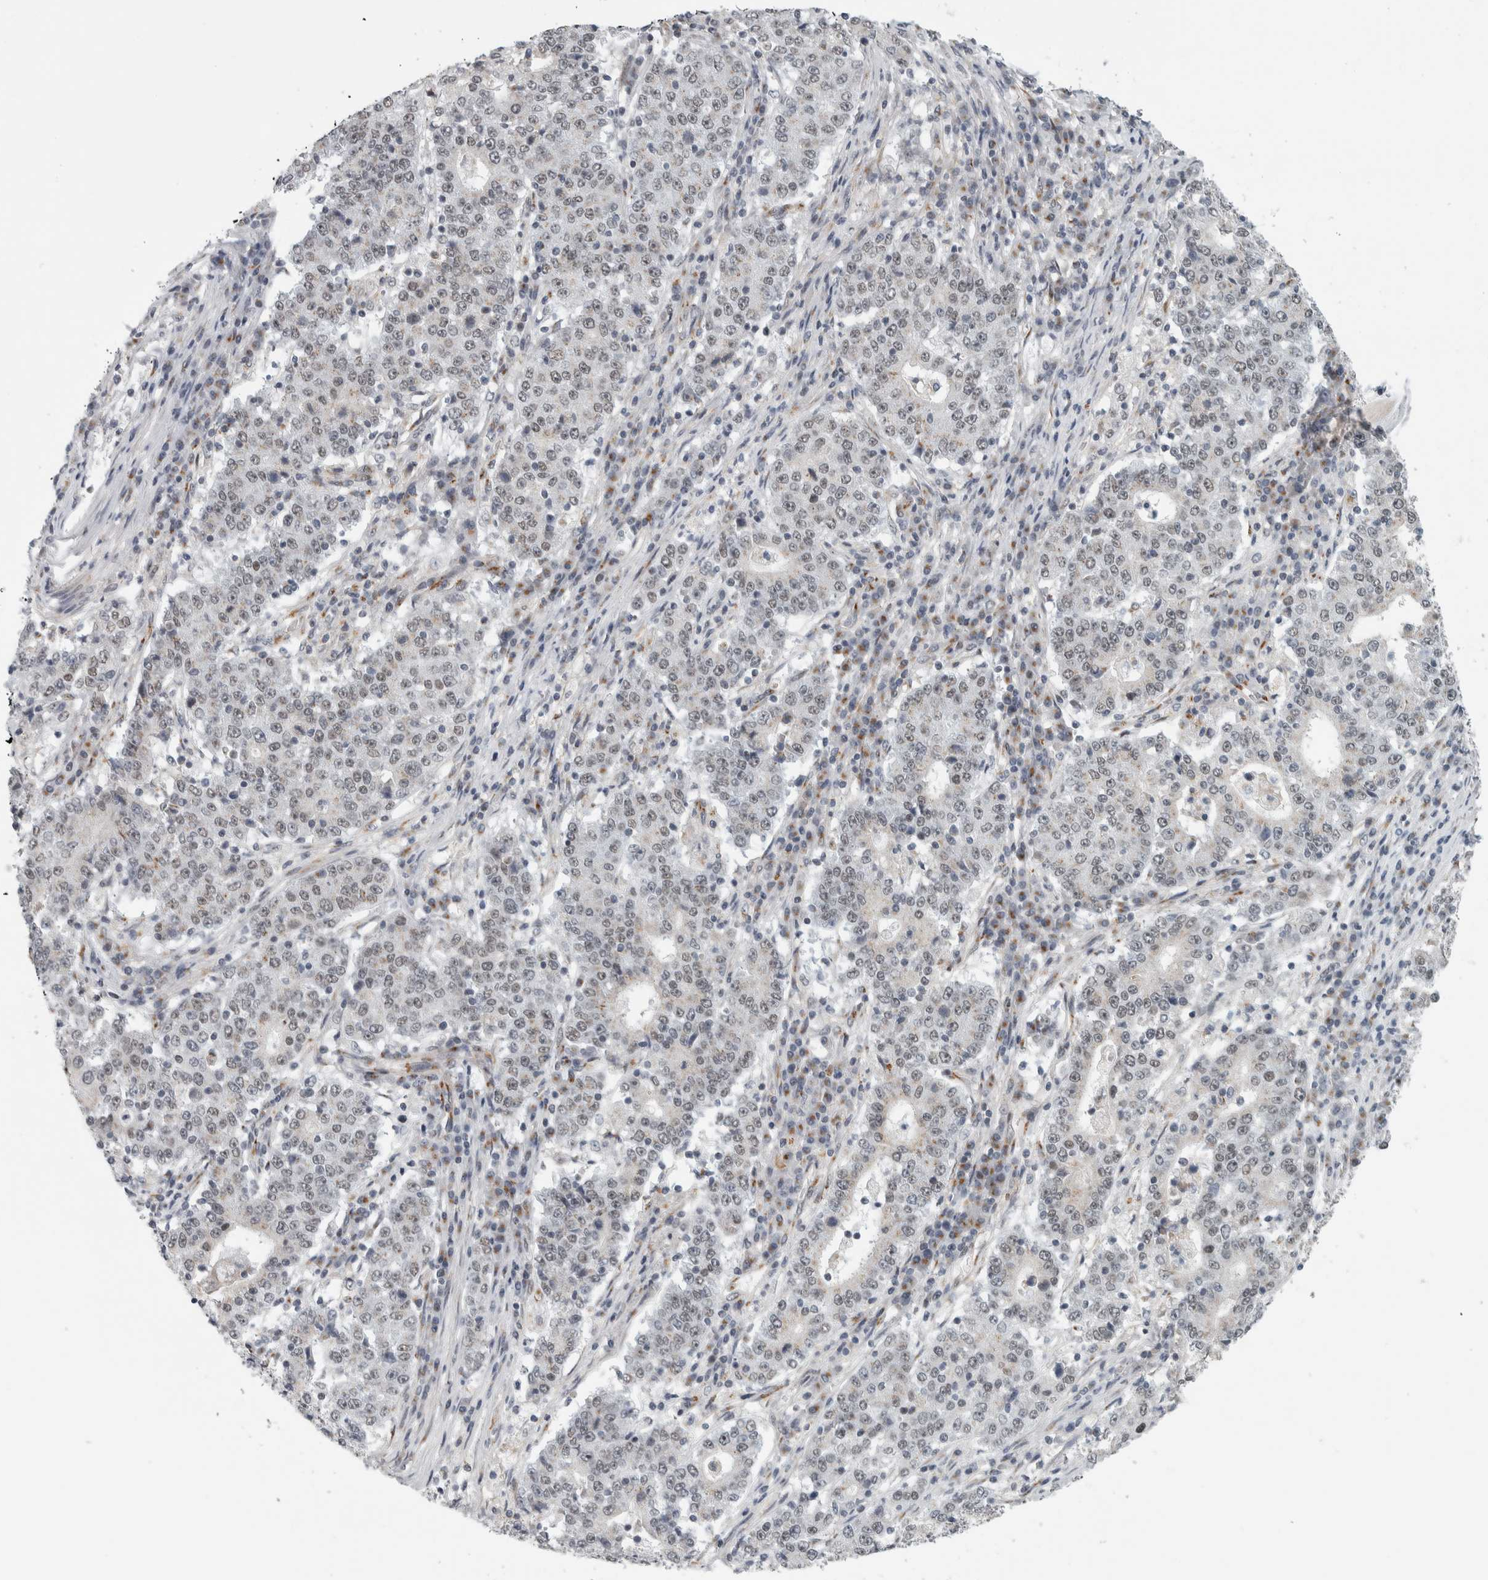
{"staining": {"intensity": "negative", "quantity": "none", "location": "none"}, "tissue": "stomach cancer", "cell_type": "Tumor cells", "image_type": "cancer", "snomed": [{"axis": "morphology", "description": "Adenocarcinoma, NOS"}, {"axis": "topography", "description": "Stomach"}], "caption": "An image of adenocarcinoma (stomach) stained for a protein shows no brown staining in tumor cells.", "gene": "ZMYND8", "patient": {"sex": "male", "age": 59}}